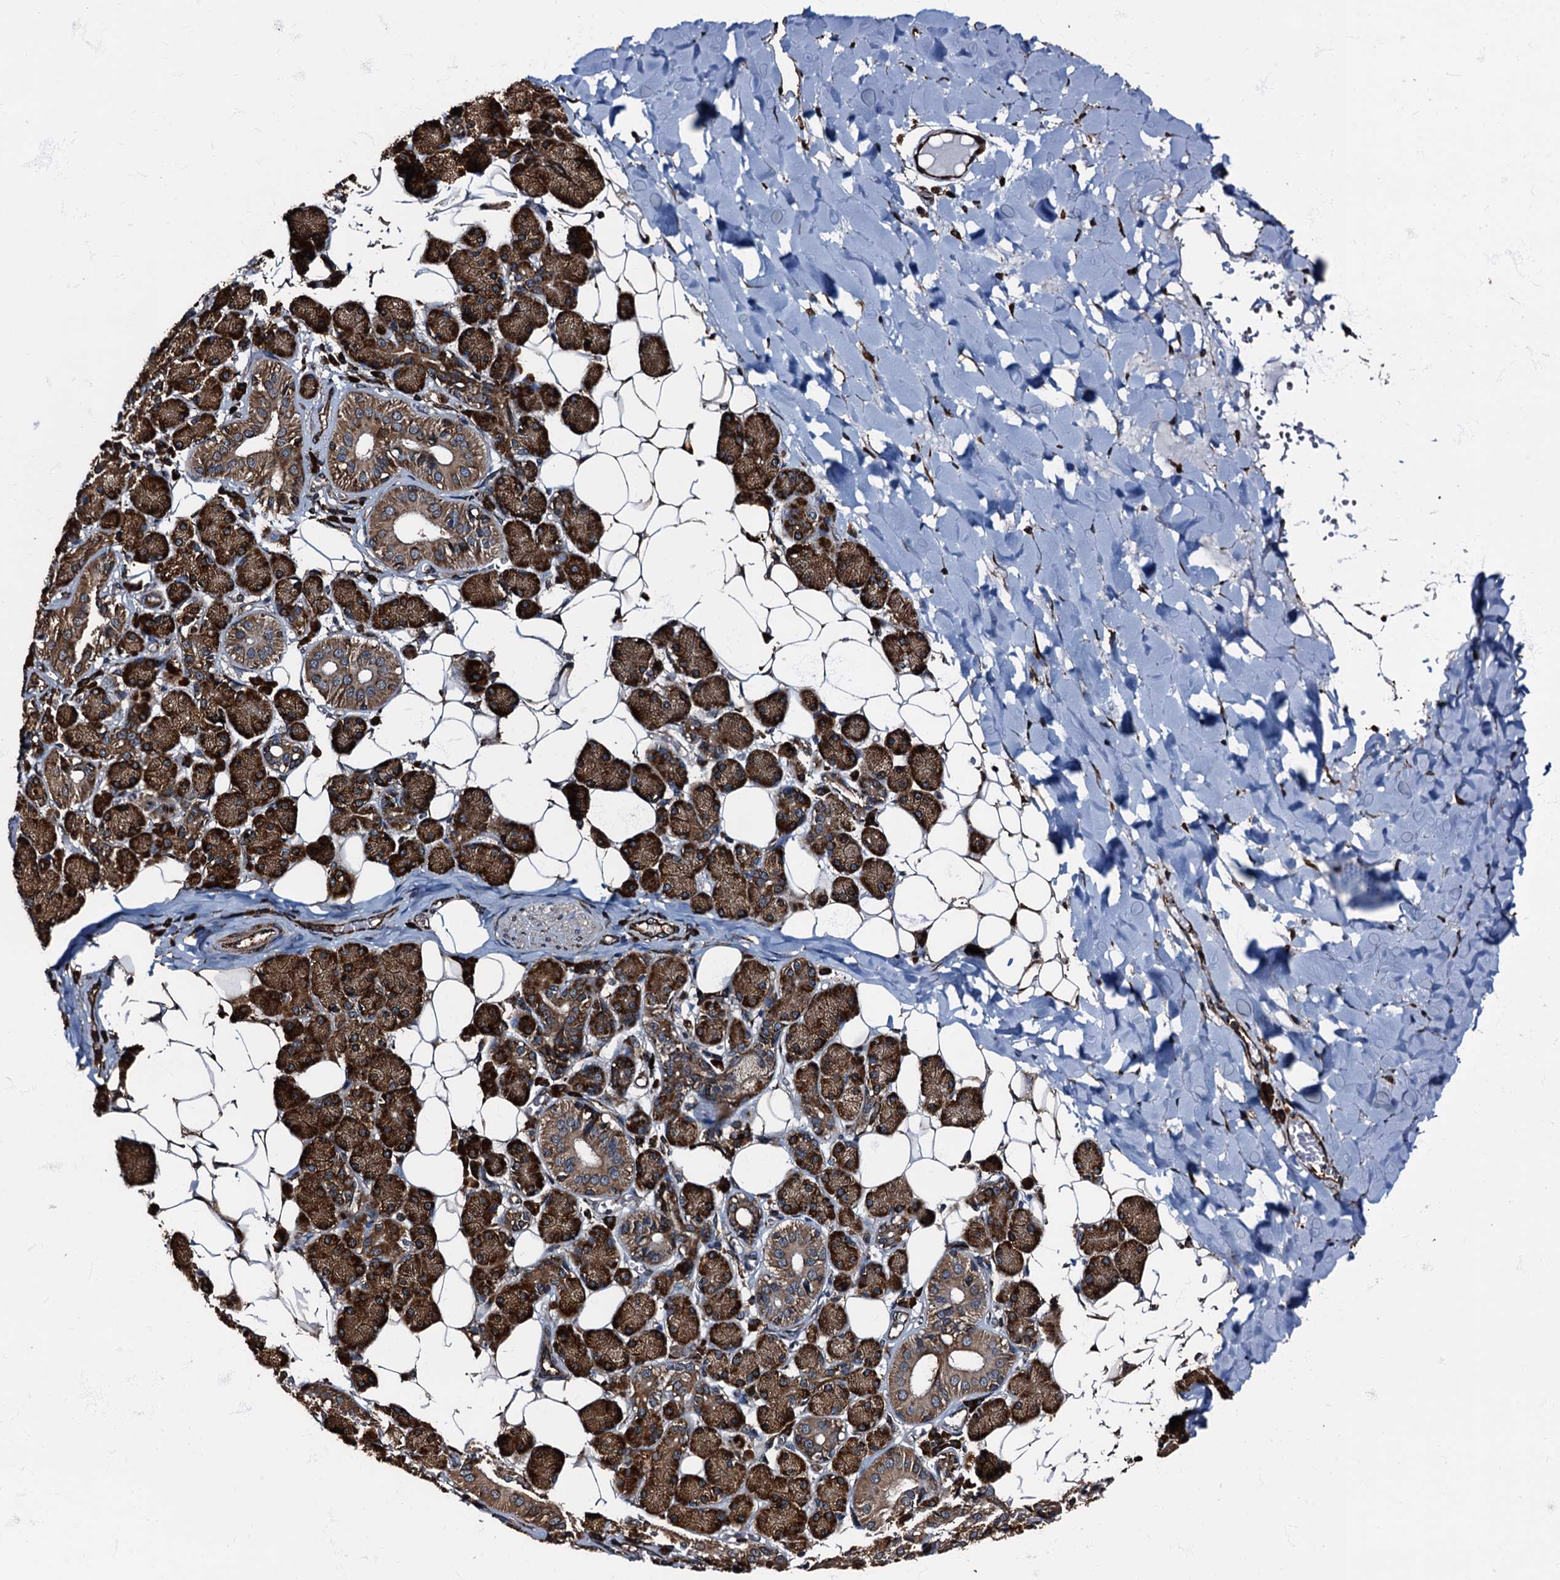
{"staining": {"intensity": "strong", "quantity": ">75%", "location": "cytoplasmic/membranous"}, "tissue": "salivary gland", "cell_type": "Glandular cells", "image_type": "normal", "snomed": [{"axis": "morphology", "description": "Normal tissue, NOS"}, {"axis": "topography", "description": "Salivary gland"}], "caption": "A brown stain highlights strong cytoplasmic/membranous positivity of a protein in glandular cells of benign salivary gland. (Brightfield microscopy of DAB IHC at high magnification).", "gene": "ATP2C1", "patient": {"sex": "female", "age": 33}}